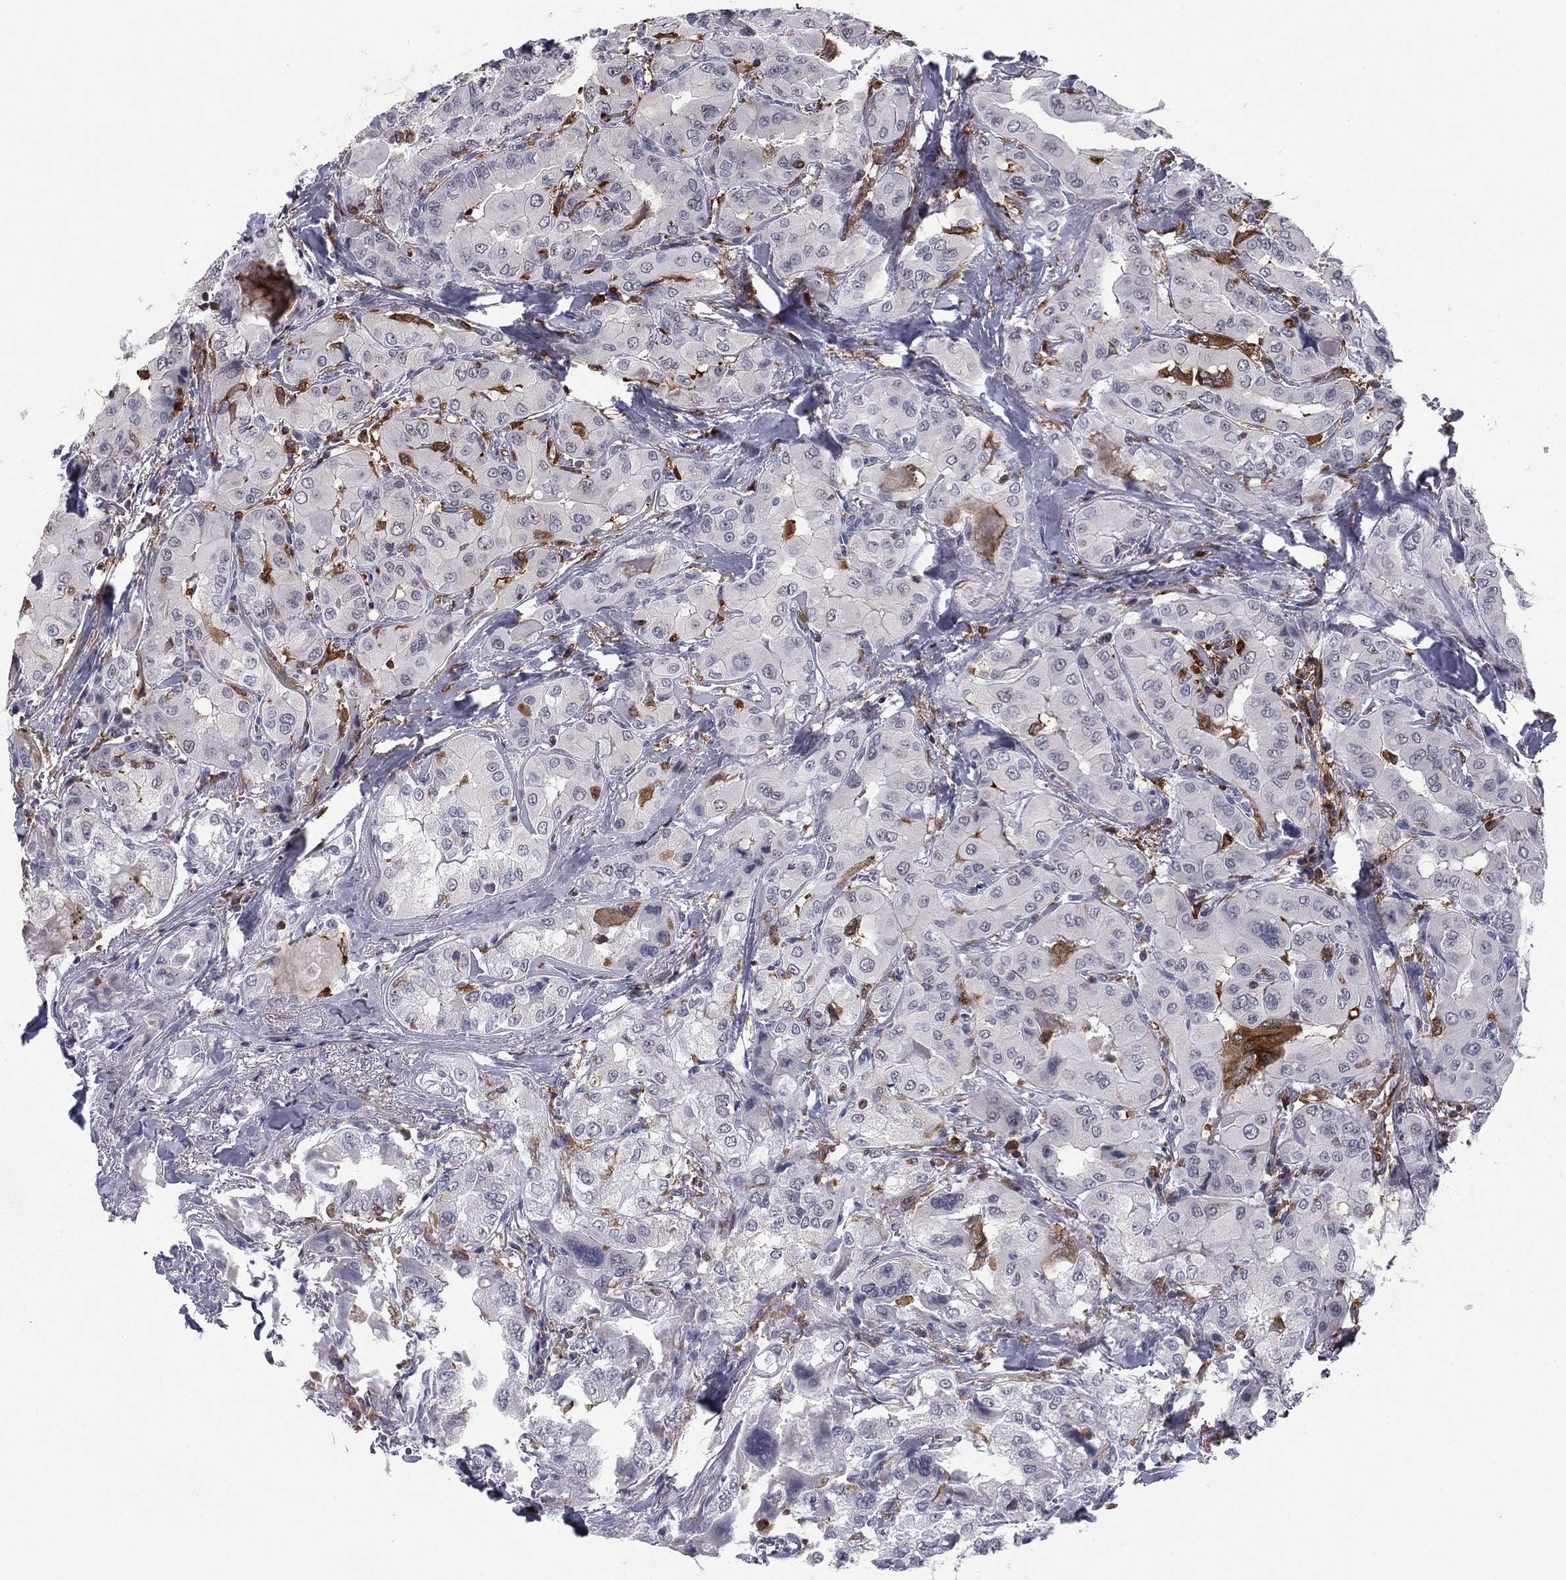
{"staining": {"intensity": "negative", "quantity": "none", "location": "none"}, "tissue": "thyroid cancer", "cell_type": "Tumor cells", "image_type": "cancer", "snomed": [{"axis": "morphology", "description": "Normal tissue, NOS"}, {"axis": "morphology", "description": "Papillary adenocarcinoma, NOS"}, {"axis": "topography", "description": "Thyroid gland"}], "caption": "Photomicrograph shows no protein positivity in tumor cells of thyroid papillary adenocarcinoma tissue.", "gene": "PLCB2", "patient": {"sex": "female", "age": 66}}